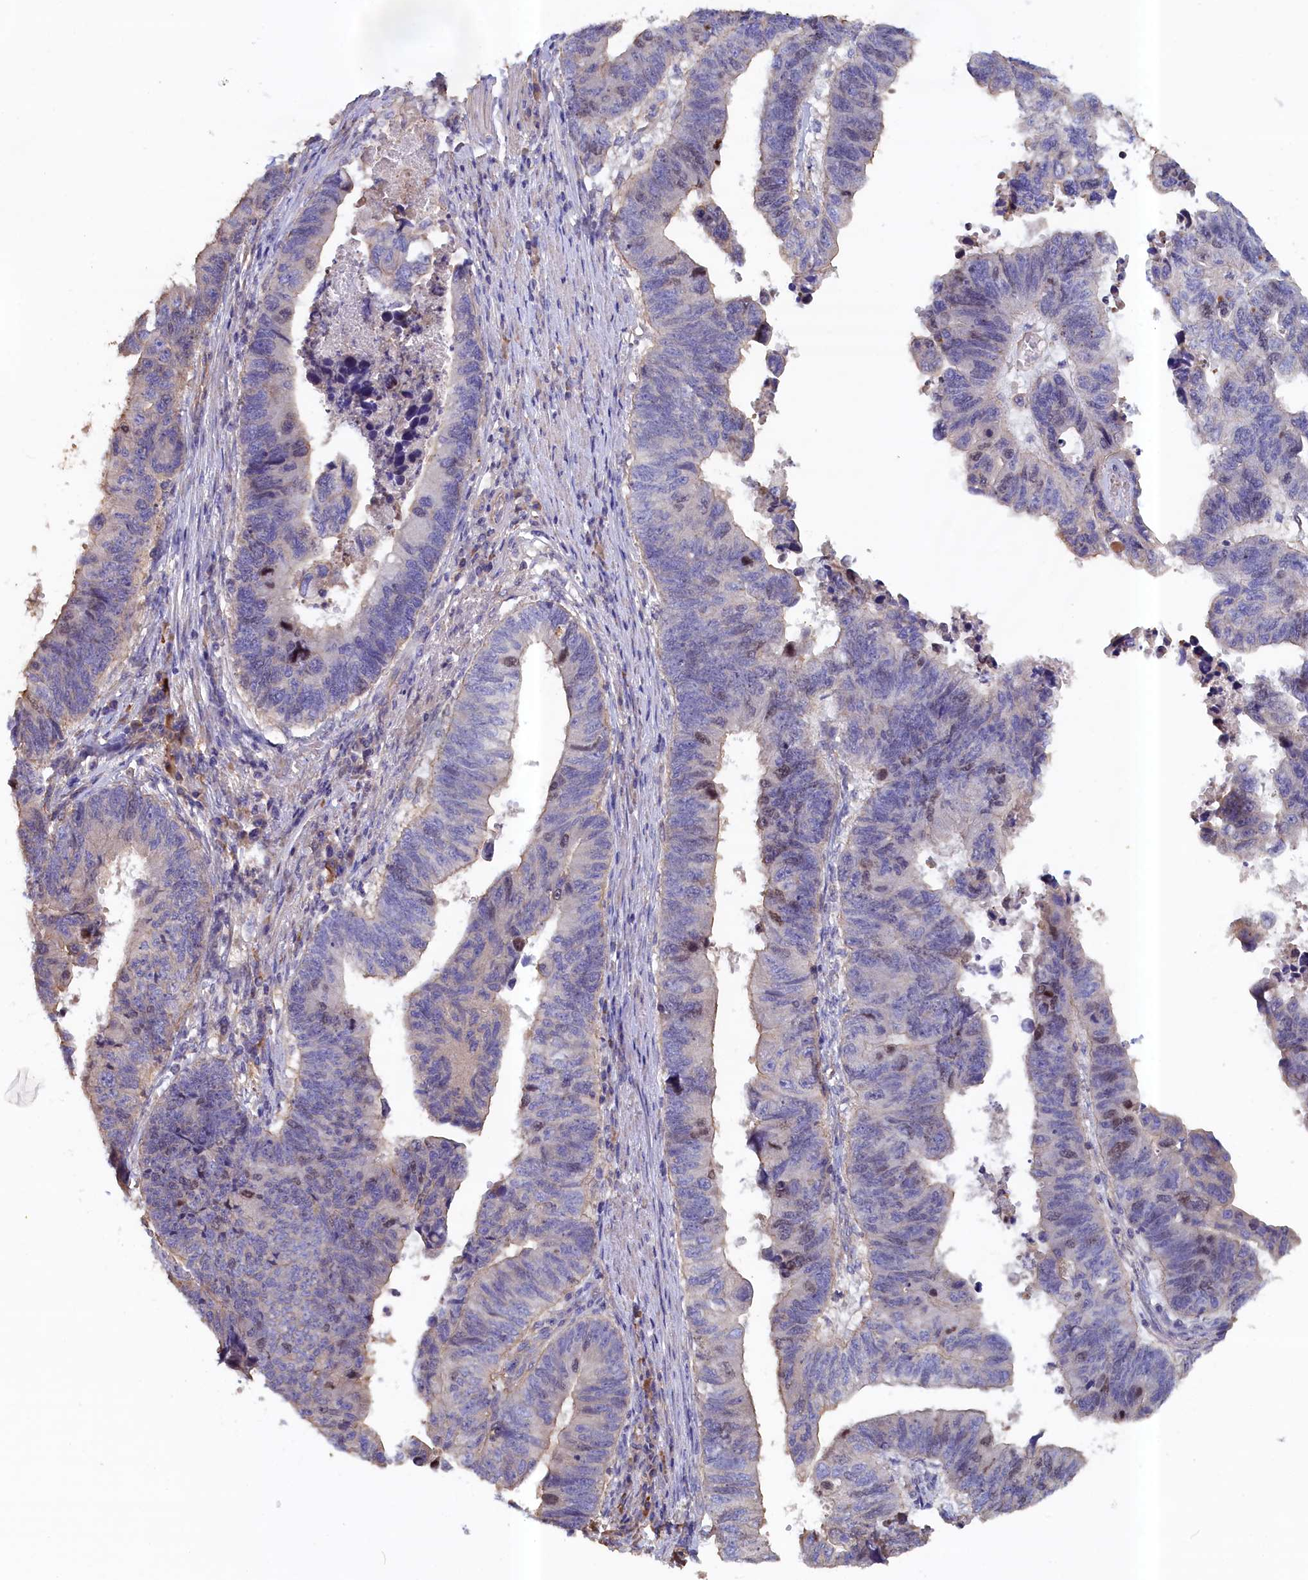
{"staining": {"intensity": "negative", "quantity": "none", "location": "none"}, "tissue": "stomach cancer", "cell_type": "Tumor cells", "image_type": "cancer", "snomed": [{"axis": "morphology", "description": "Adenocarcinoma, NOS"}, {"axis": "topography", "description": "Stomach"}], "caption": "High power microscopy micrograph of an immunohistochemistry histopathology image of stomach adenocarcinoma, revealing no significant positivity in tumor cells.", "gene": "ANKRD2", "patient": {"sex": "male", "age": 59}}